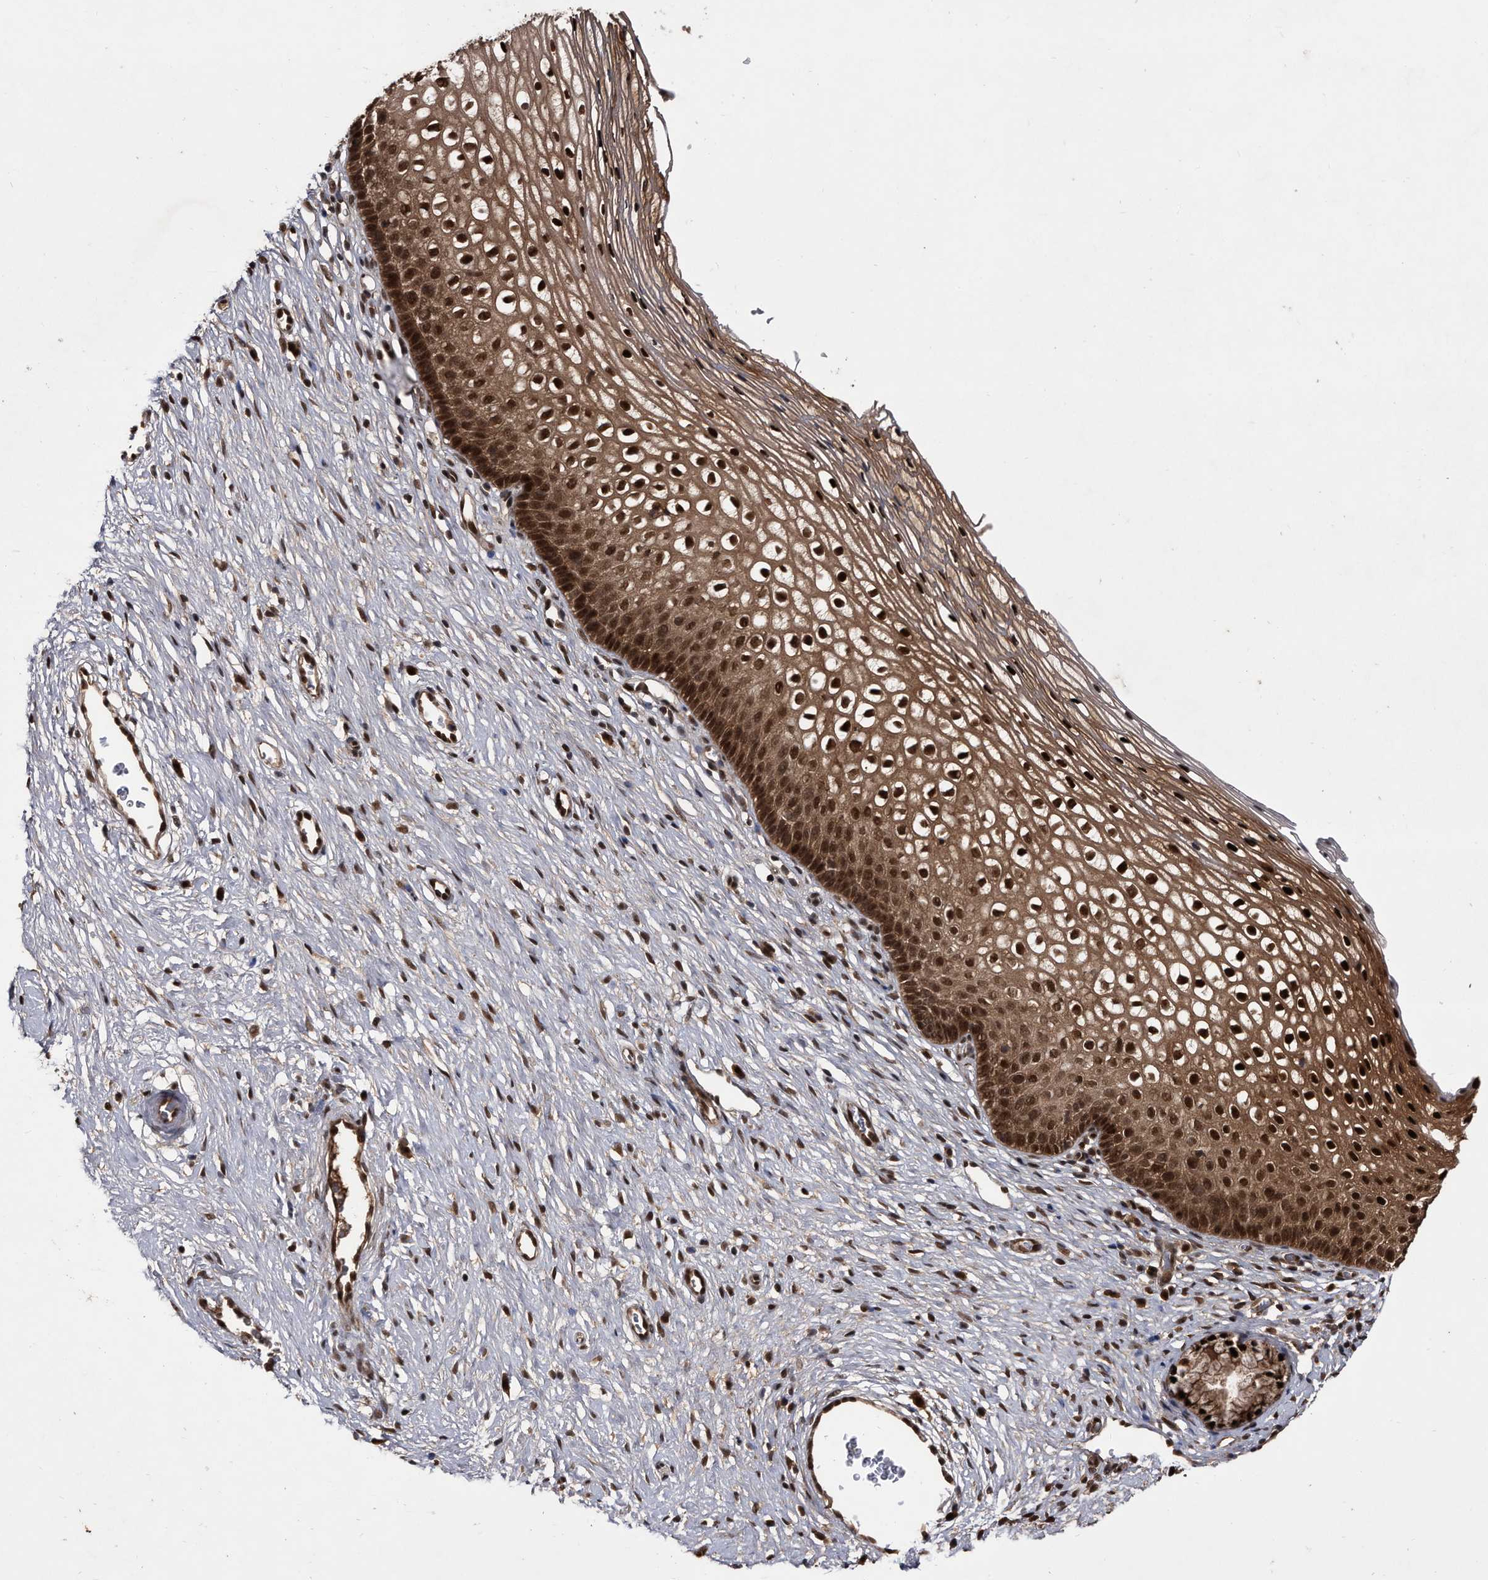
{"staining": {"intensity": "strong", "quantity": ">75%", "location": "cytoplasmic/membranous,nuclear"}, "tissue": "cervix", "cell_type": "Glandular cells", "image_type": "normal", "snomed": [{"axis": "morphology", "description": "Normal tissue, NOS"}, {"axis": "topography", "description": "Cervix"}], "caption": "A brown stain highlights strong cytoplasmic/membranous,nuclear staining of a protein in glandular cells of benign cervix. (DAB = brown stain, brightfield microscopy at high magnification).", "gene": "RAD23B", "patient": {"sex": "female", "age": 27}}